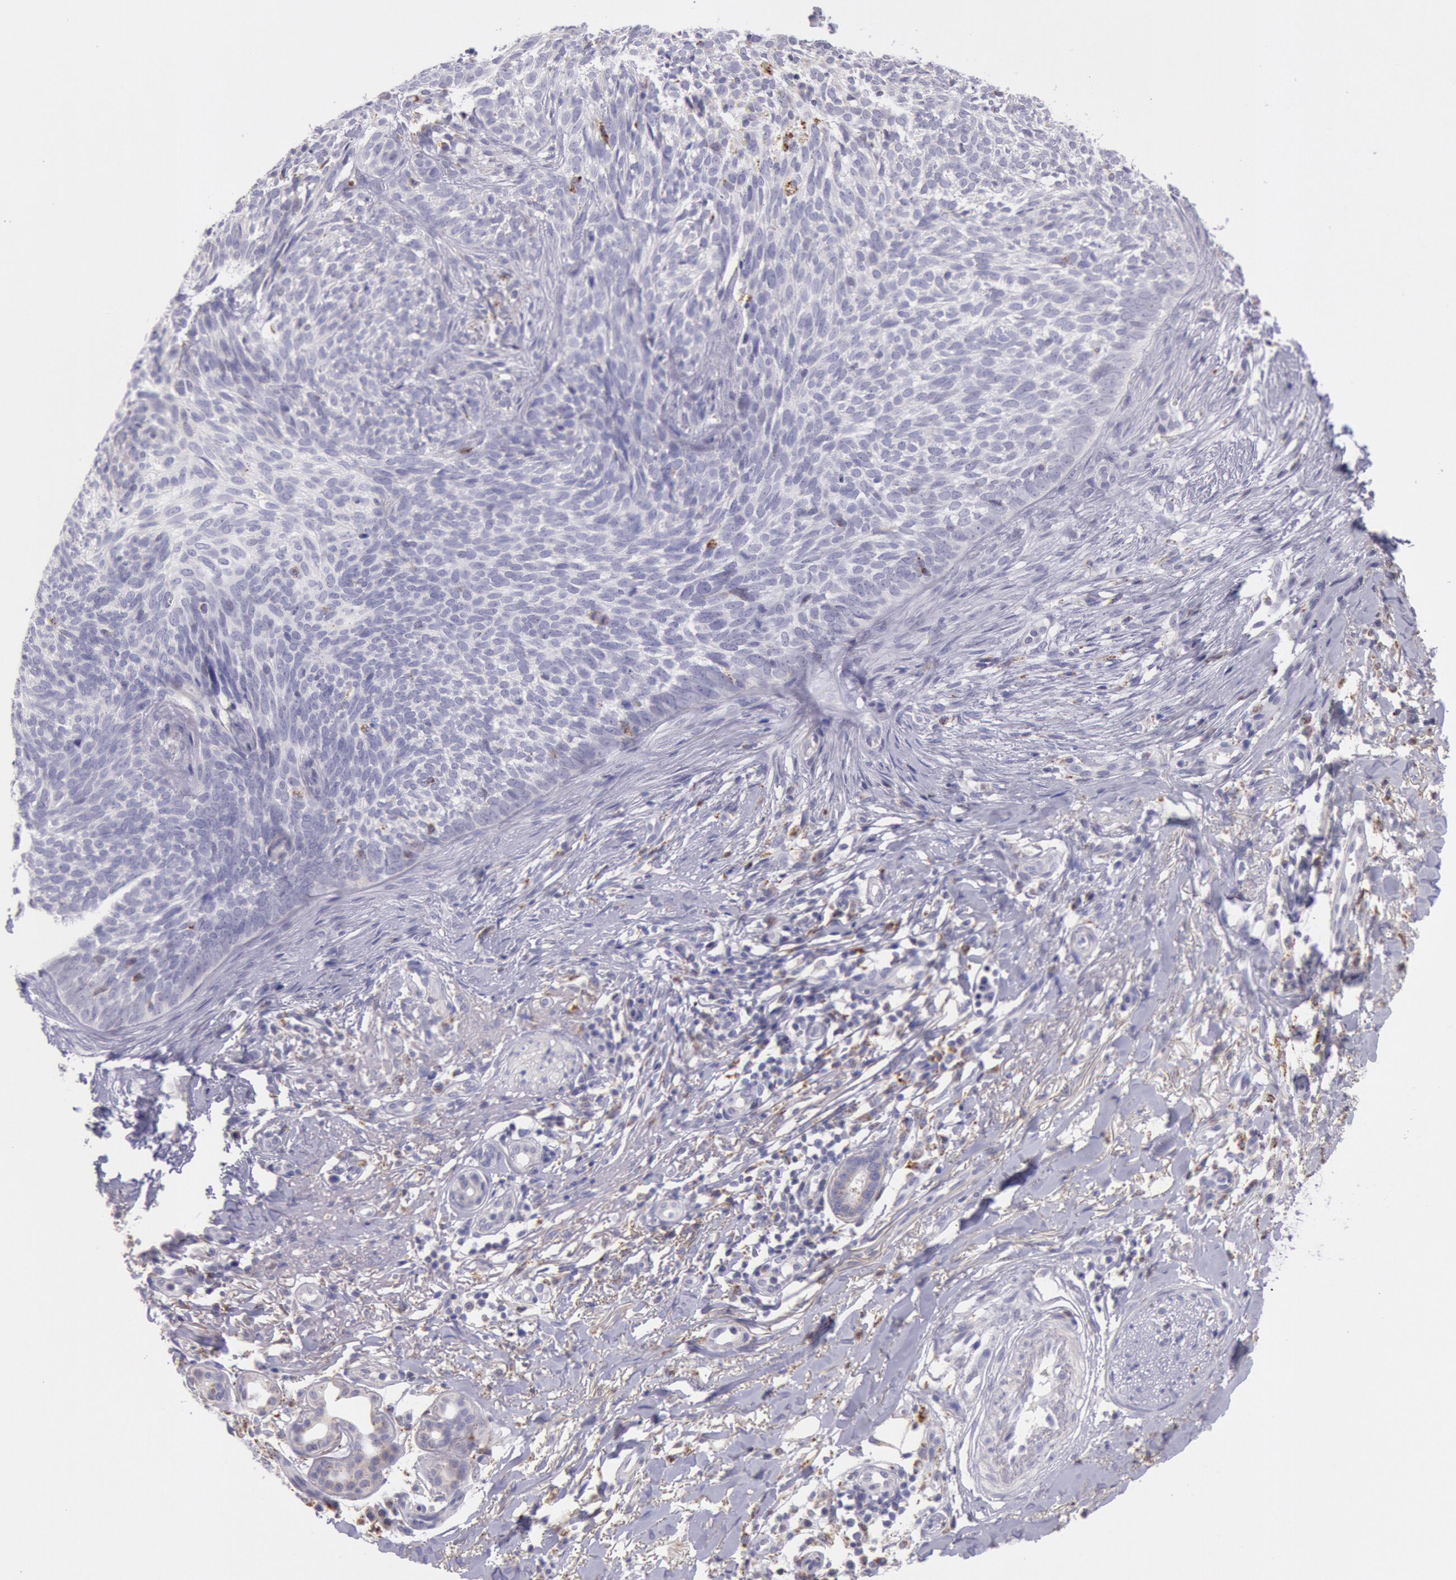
{"staining": {"intensity": "weak", "quantity": "<25%", "location": "cytoplasmic/membranous"}, "tissue": "skin cancer", "cell_type": "Tumor cells", "image_type": "cancer", "snomed": [{"axis": "morphology", "description": "Basal cell carcinoma"}, {"axis": "topography", "description": "Skin"}], "caption": "Immunohistochemical staining of skin basal cell carcinoma demonstrates no significant staining in tumor cells.", "gene": "FRMD6", "patient": {"sex": "female", "age": 81}}